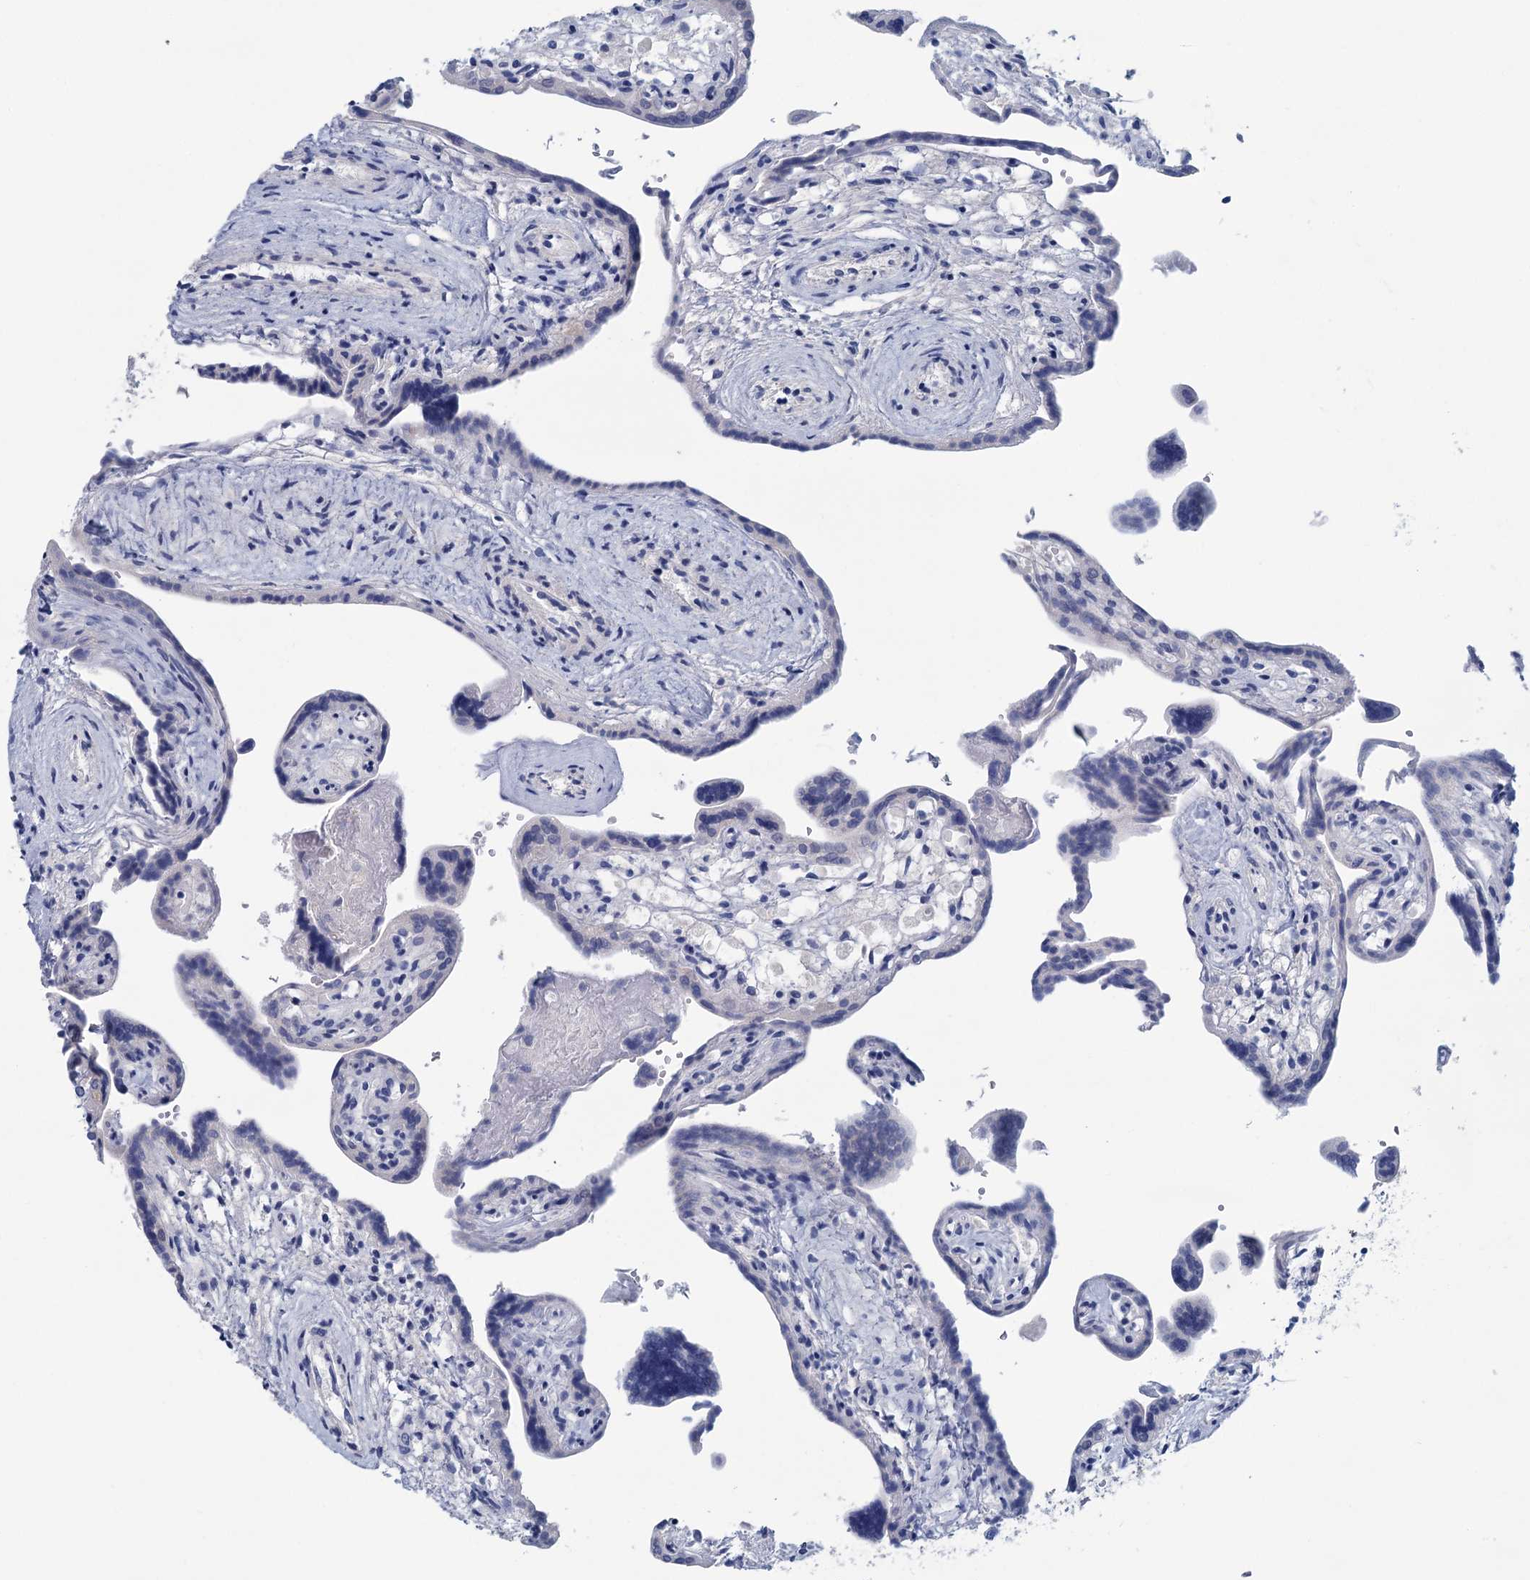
{"staining": {"intensity": "negative", "quantity": "none", "location": "none"}, "tissue": "placenta", "cell_type": "Trophoblastic cells", "image_type": "normal", "snomed": [{"axis": "morphology", "description": "Normal tissue, NOS"}, {"axis": "topography", "description": "Placenta"}], "caption": "Immunohistochemistry photomicrograph of benign placenta: human placenta stained with DAB reveals no significant protein positivity in trophoblastic cells. Brightfield microscopy of immunohistochemistry stained with DAB (brown) and hematoxylin (blue), captured at high magnification.", "gene": "MYOZ3", "patient": {"sex": "female", "age": 37}}